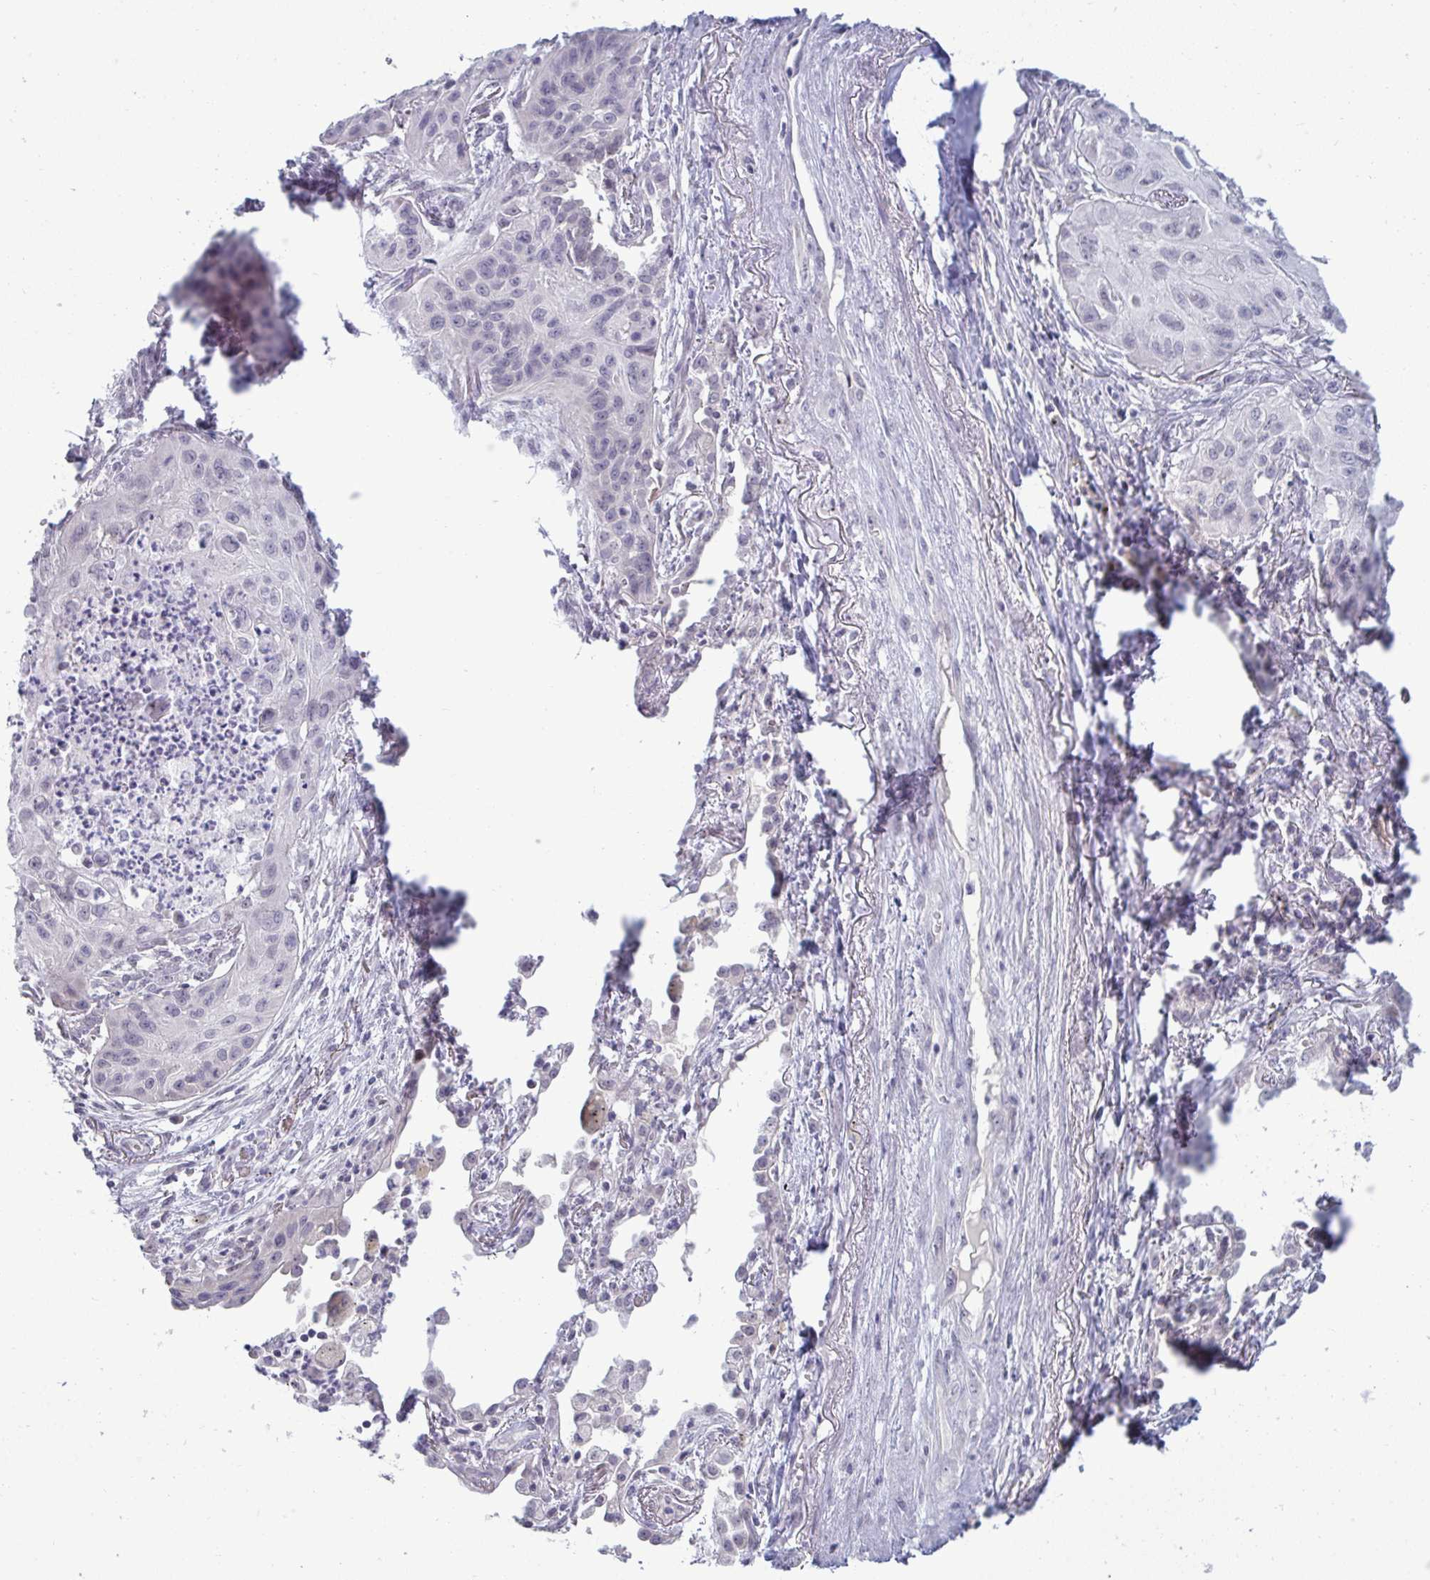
{"staining": {"intensity": "negative", "quantity": "none", "location": "none"}, "tissue": "lung cancer", "cell_type": "Tumor cells", "image_type": "cancer", "snomed": [{"axis": "morphology", "description": "Squamous cell carcinoma, NOS"}, {"axis": "topography", "description": "Lung"}], "caption": "Tumor cells are negative for brown protein staining in squamous cell carcinoma (lung).", "gene": "RNASEH1", "patient": {"sex": "male", "age": 71}}